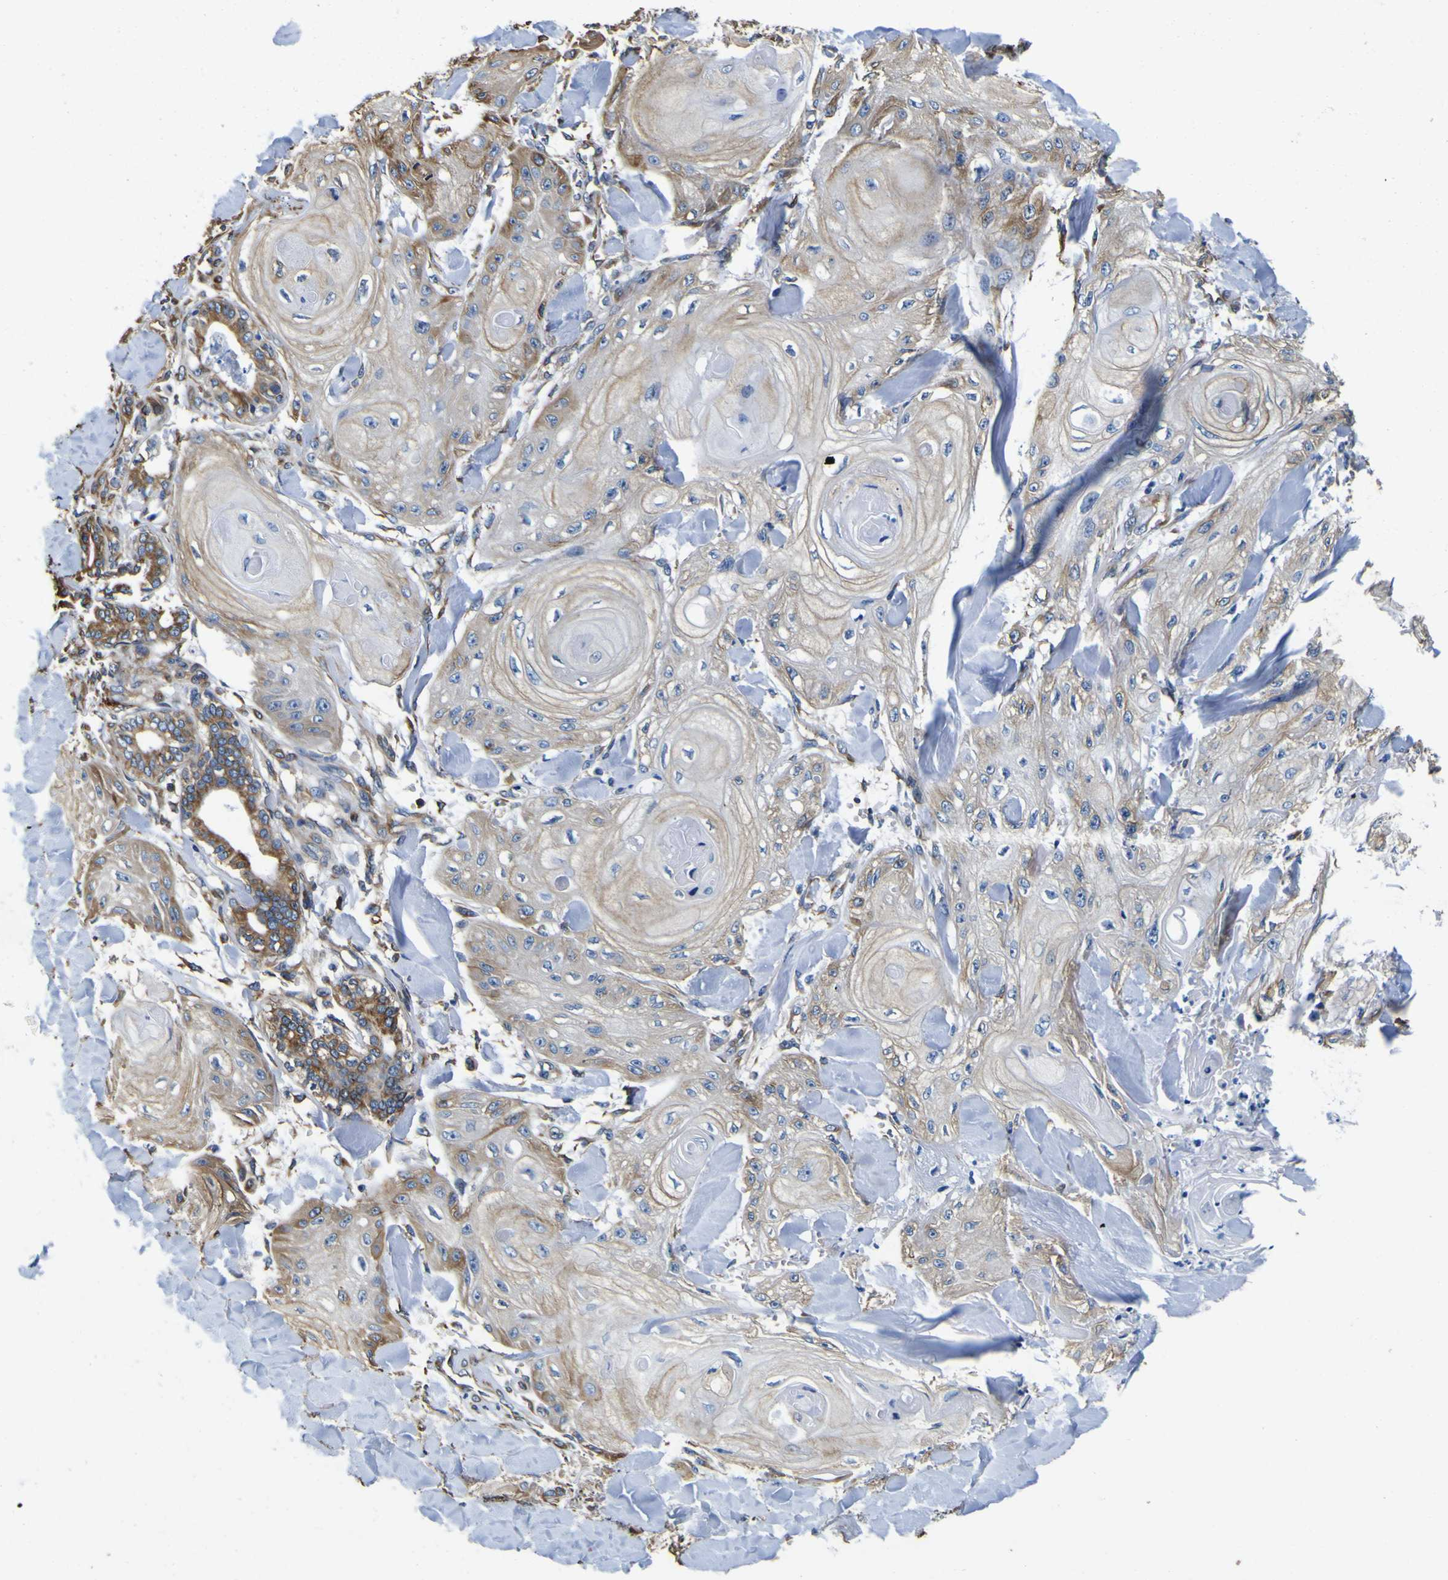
{"staining": {"intensity": "weak", "quantity": ">75%", "location": "cytoplasmic/membranous"}, "tissue": "skin cancer", "cell_type": "Tumor cells", "image_type": "cancer", "snomed": [{"axis": "morphology", "description": "Squamous cell carcinoma, NOS"}, {"axis": "topography", "description": "Skin"}], "caption": "Protein analysis of skin cancer tissue reveals weak cytoplasmic/membranous staining in about >75% of tumor cells.", "gene": "TUBA1B", "patient": {"sex": "male", "age": 74}}